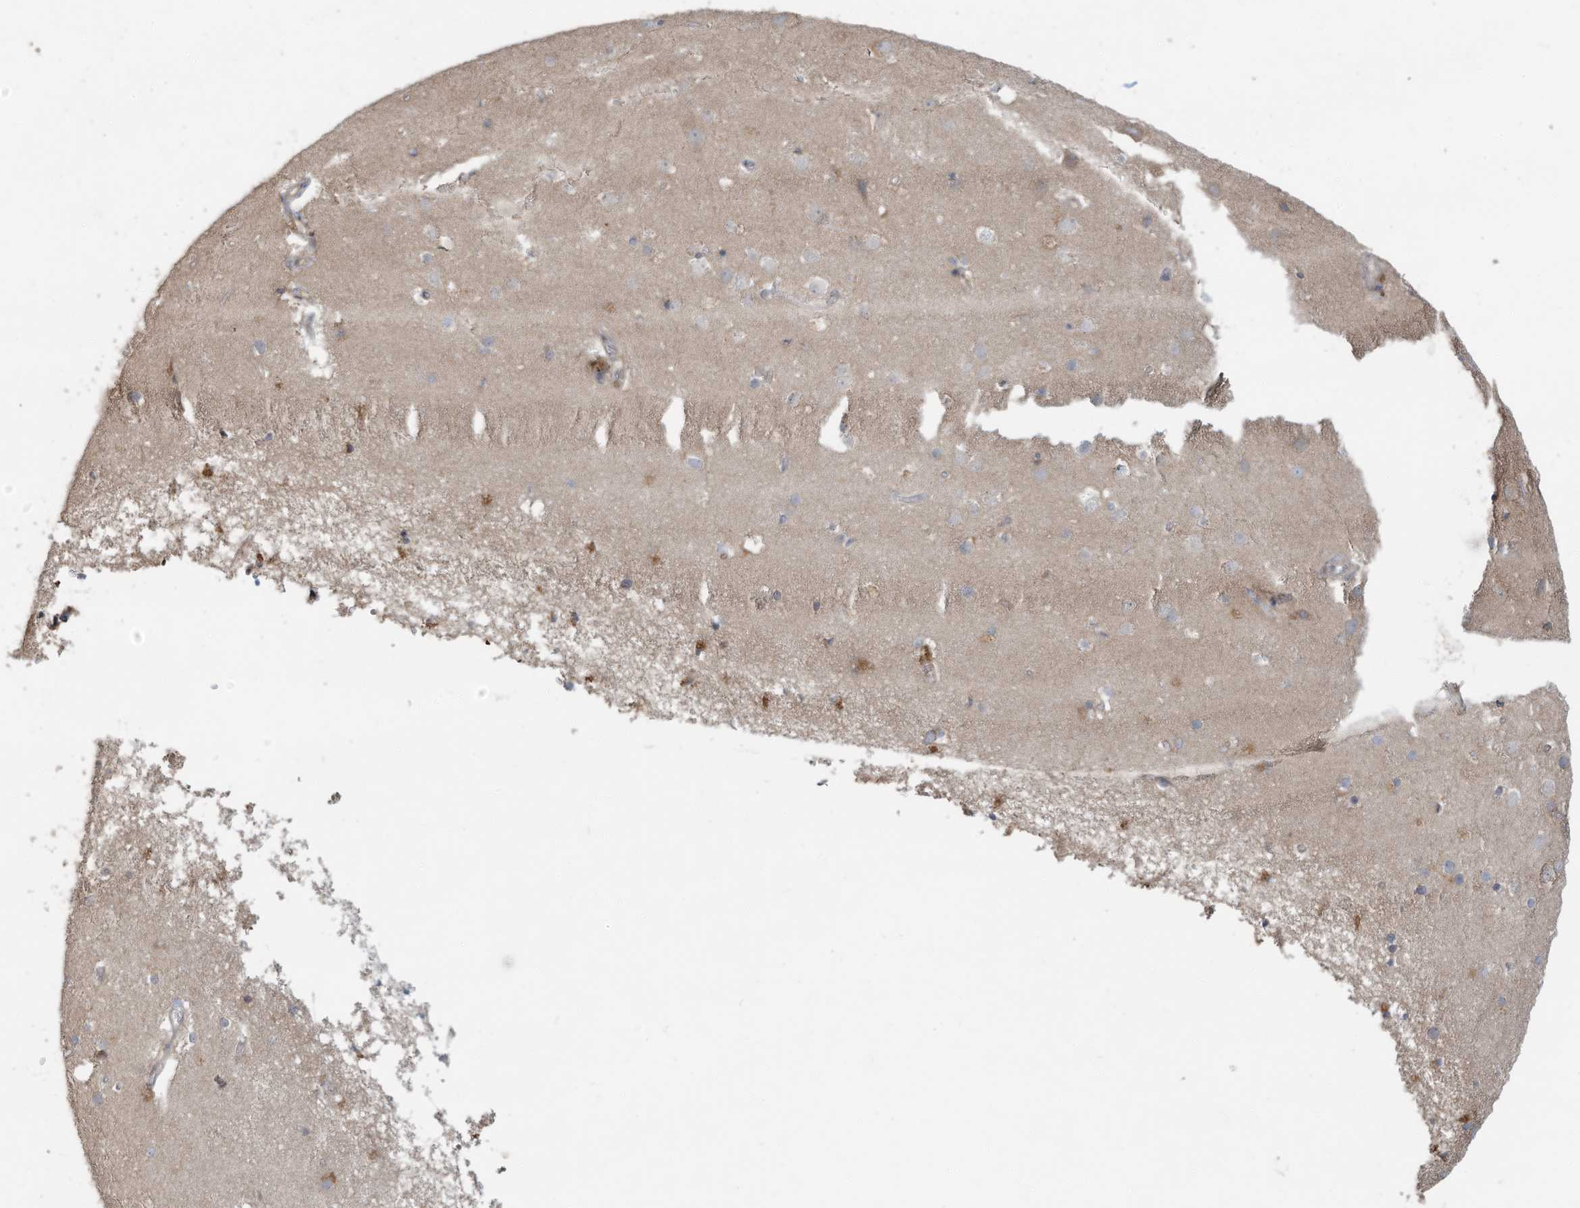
{"staining": {"intensity": "negative", "quantity": "none", "location": "none"}, "tissue": "cerebral cortex", "cell_type": "Endothelial cells", "image_type": "normal", "snomed": [{"axis": "morphology", "description": "Normal tissue, NOS"}, {"axis": "topography", "description": "Cerebral cortex"}], "caption": "High power microscopy image of an immunohistochemistry (IHC) micrograph of benign cerebral cortex, revealing no significant staining in endothelial cells.", "gene": "ERI2", "patient": {"sex": "male", "age": 54}}